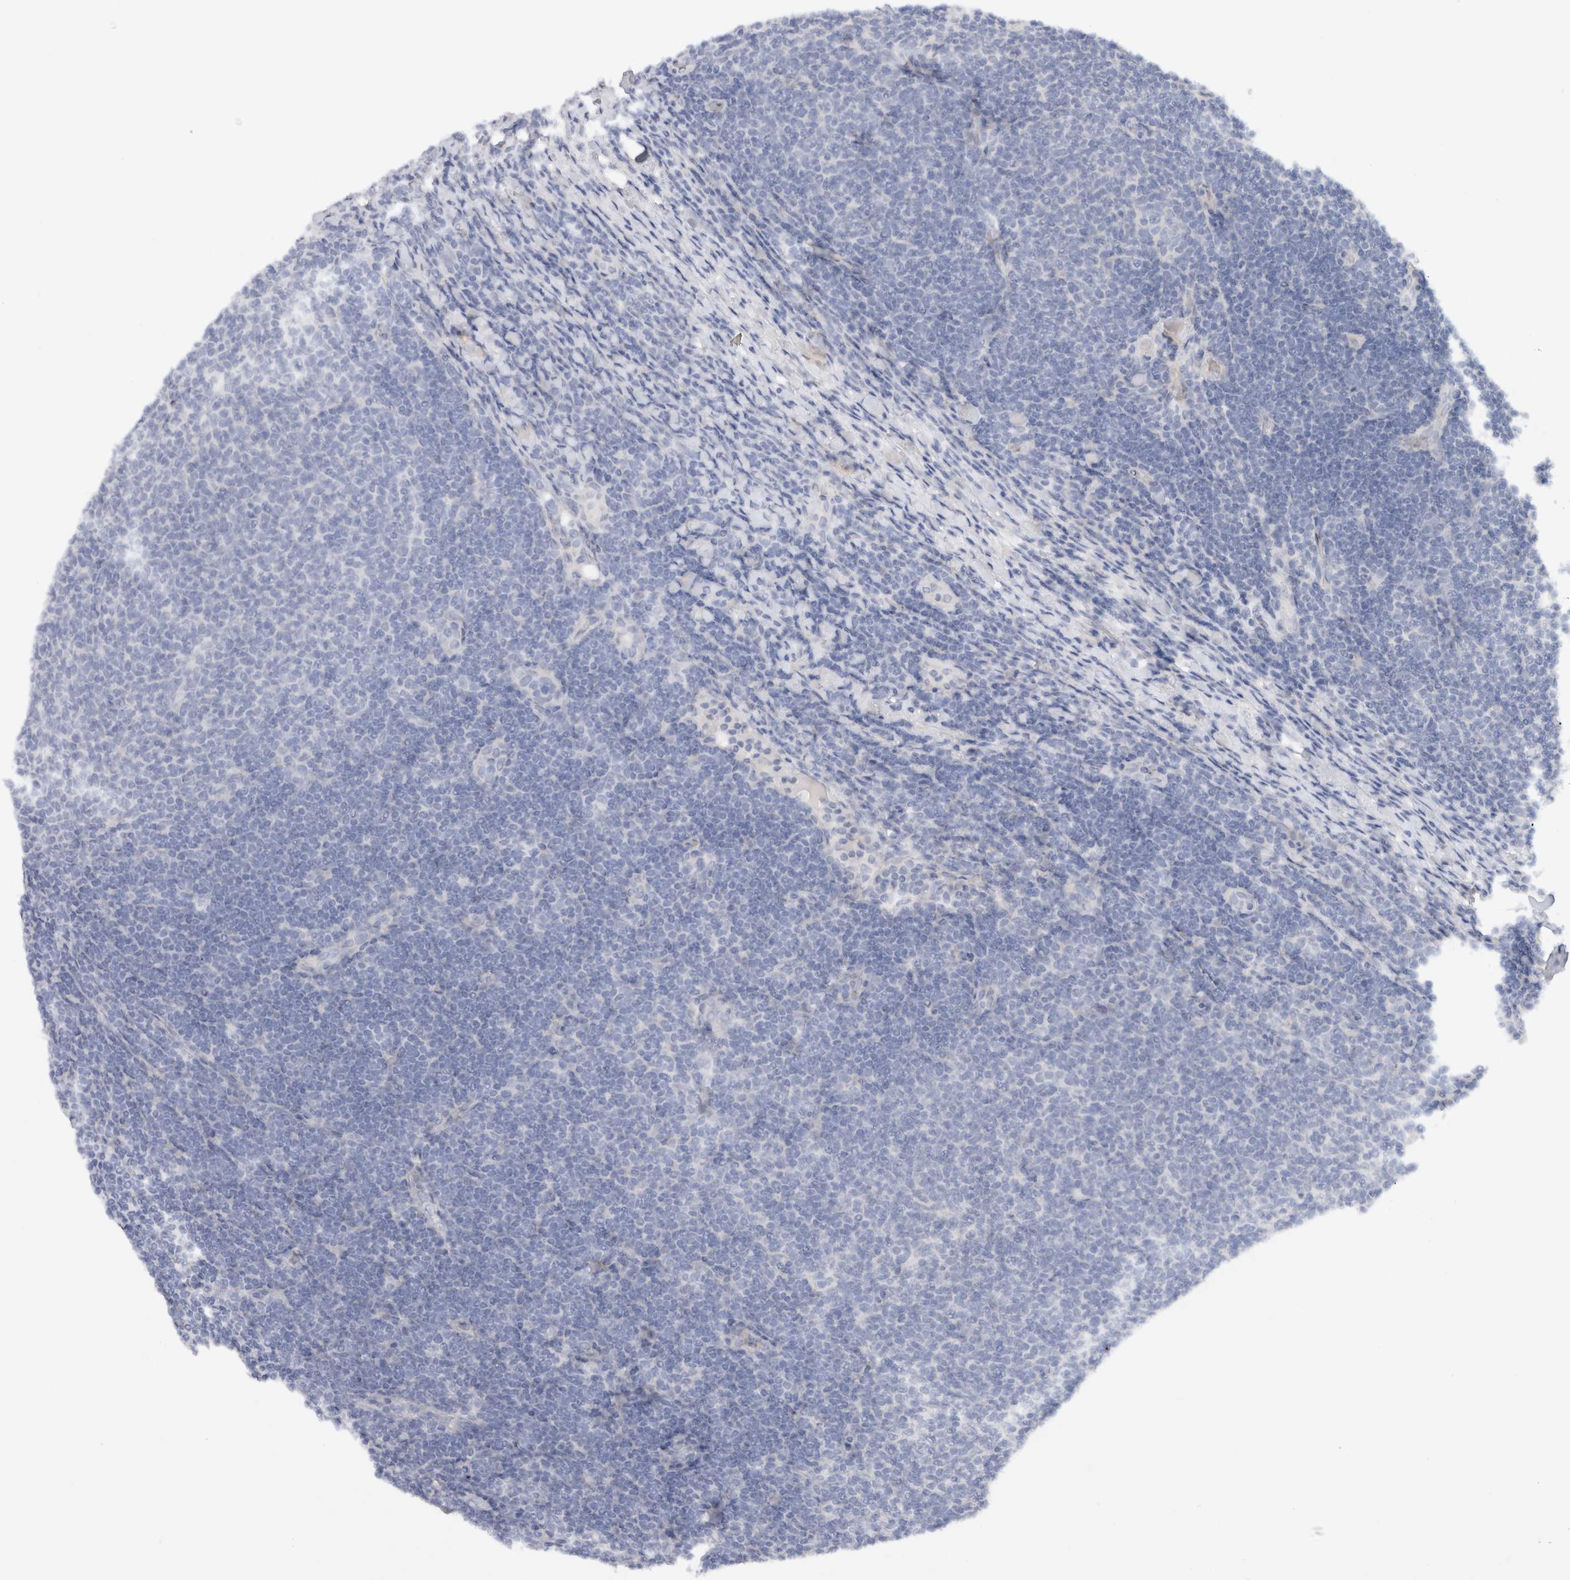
{"staining": {"intensity": "negative", "quantity": "none", "location": "none"}, "tissue": "lymphoma", "cell_type": "Tumor cells", "image_type": "cancer", "snomed": [{"axis": "morphology", "description": "Malignant lymphoma, non-Hodgkin's type, Low grade"}, {"axis": "topography", "description": "Lymph node"}], "caption": "Tumor cells are negative for protein expression in human malignant lymphoma, non-Hodgkin's type (low-grade). (Immunohistochemistry, brightfield microscopy, high magnification).", "gene": "CHRM4", "patient": {"sex": "male", "age": 66}}